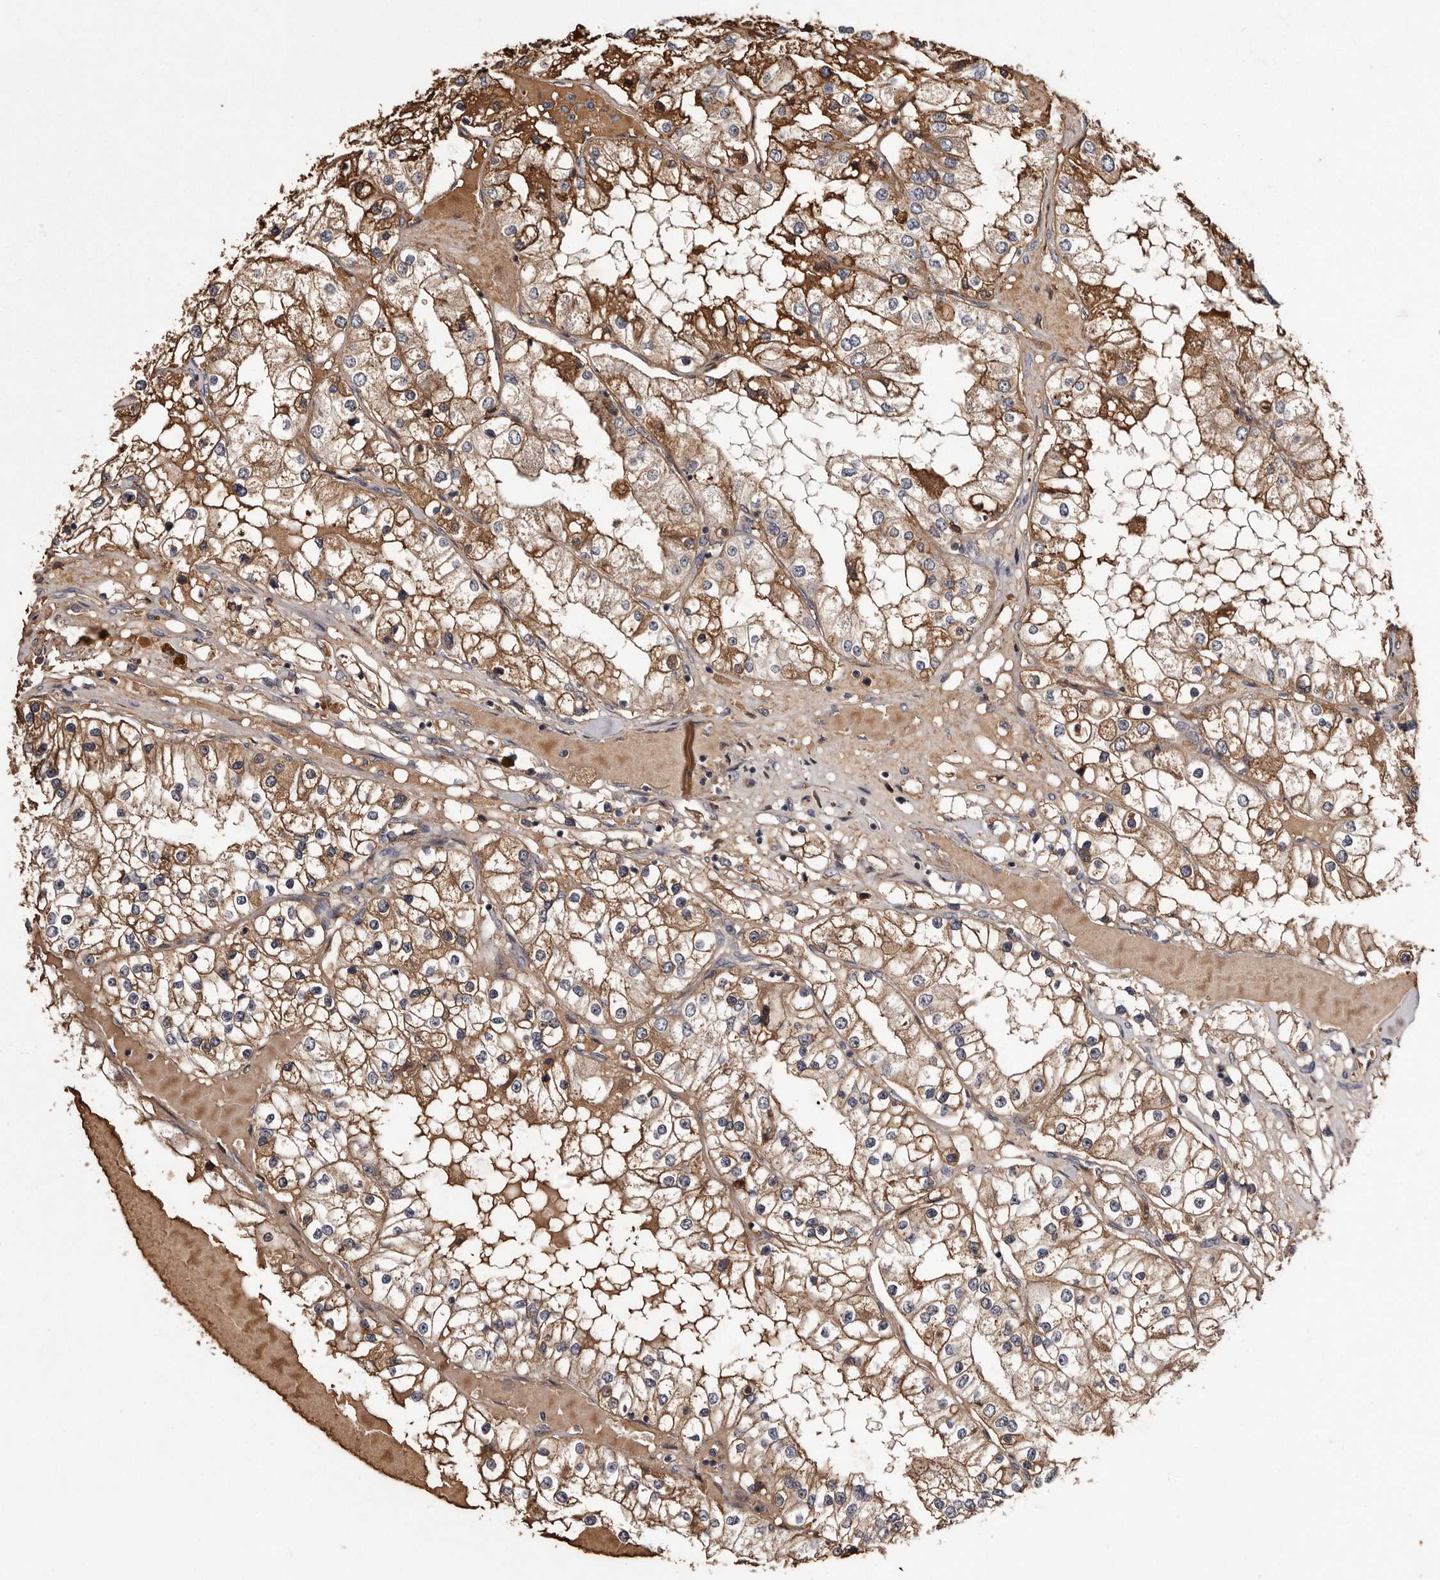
{"staining": {"intensity": "moderate", "quantity": ">75%", "location": "cytoplasmic/membranous"}, "tissue": "renal cancer", "cell_type": "Tumor cells", "image_type": "cancer", "snomed": [{"axis": "morphology", "description": "Adenocarcinoma, NOS"}, {"axis": "topography", "description": "Kidney"}], "caption": "This image demonstrates immunohistochemistry staining of human renal cancer, with medium moderate cytoplasmic/membranous expression in approximately >75% of tumor cells.", "gene": "CYP1B1", "patient": {"sex": "male", "age": 68}}